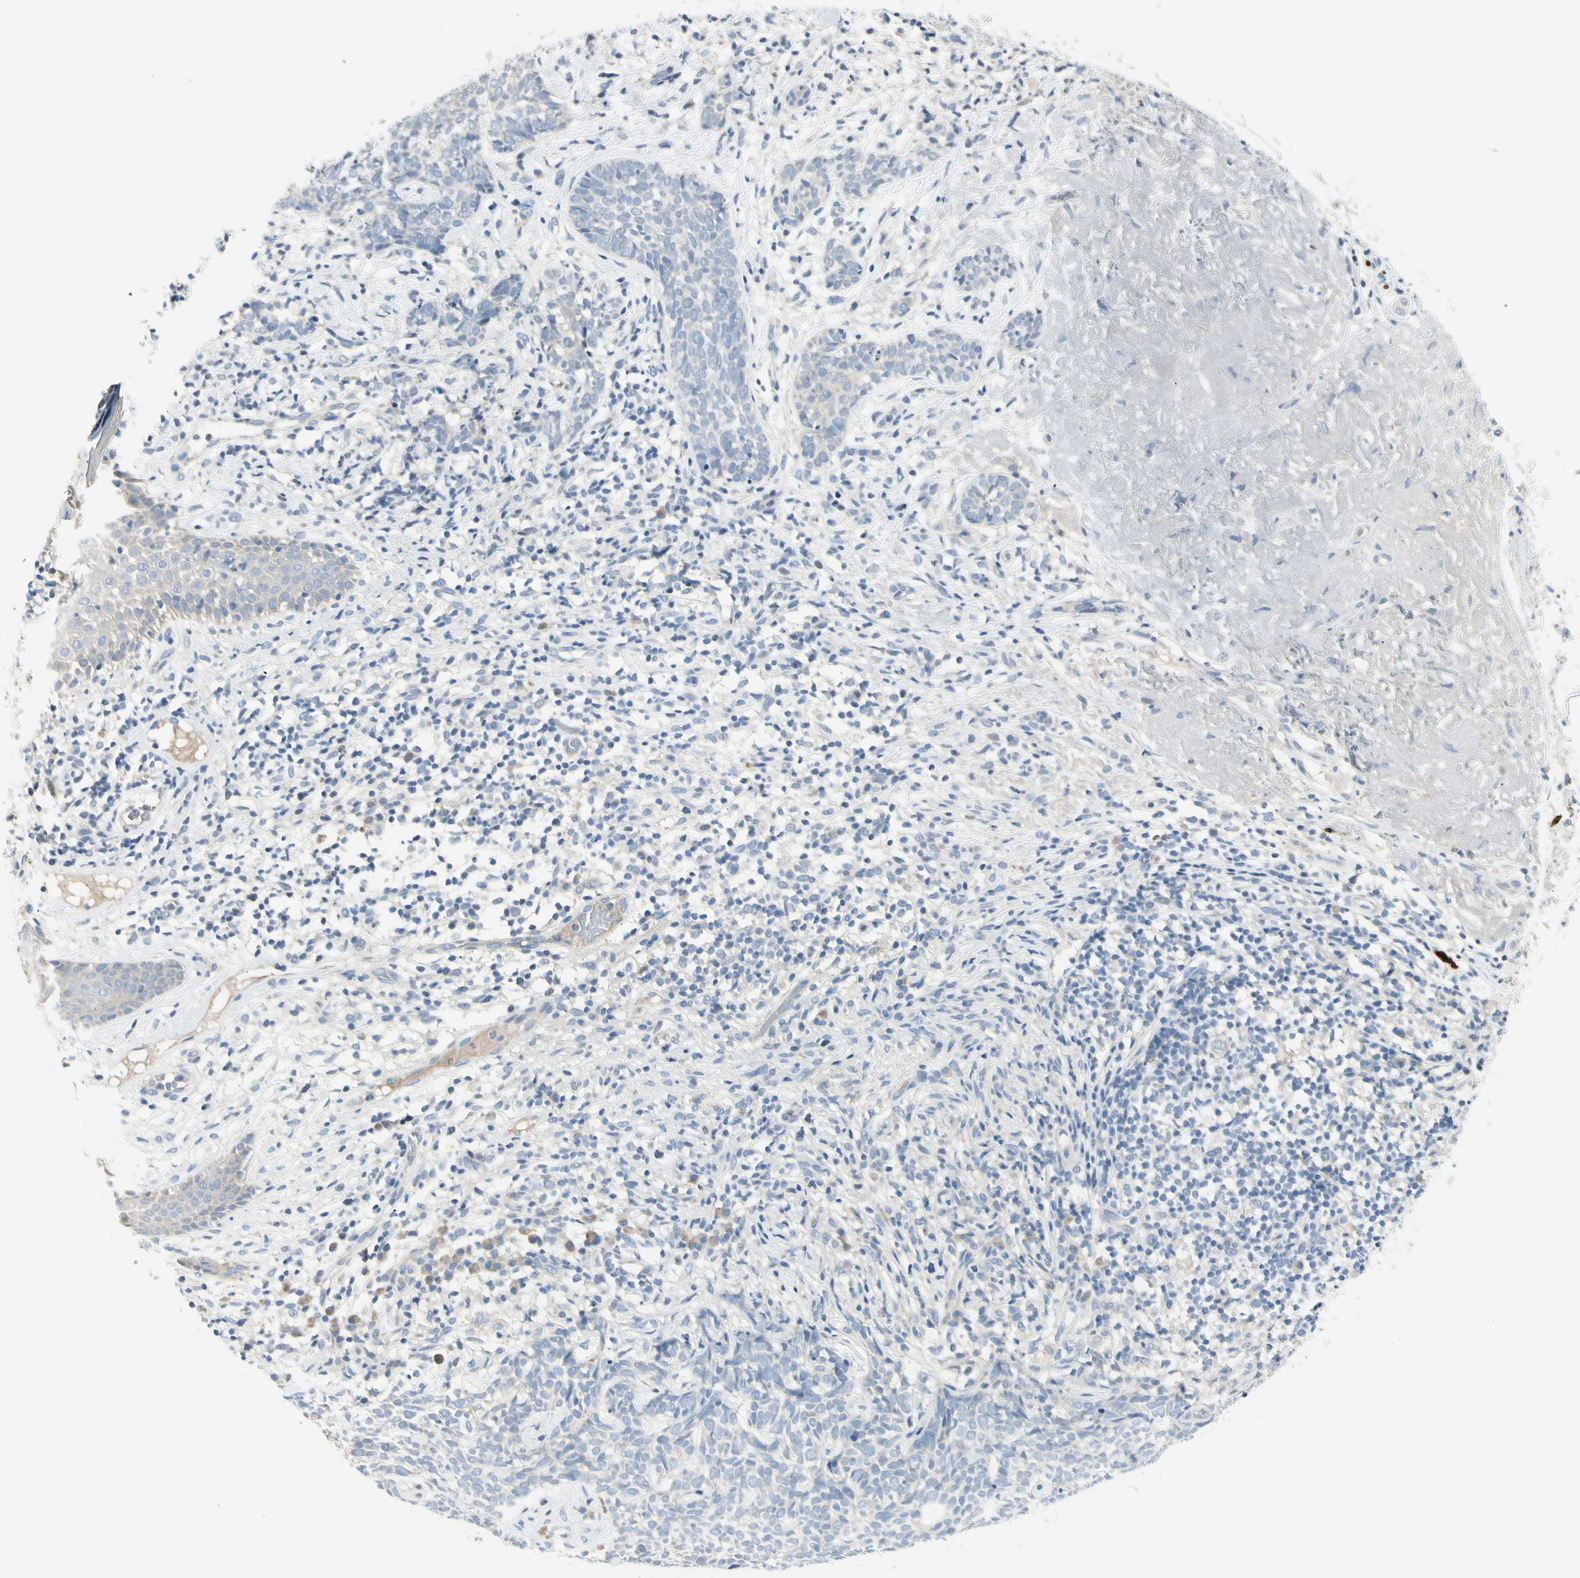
{"staining": {"intensity": "negative", "quantity": "none", "location": "none"}, "tissue": "skin cancer", "cell_type": "Tumor cells", "image_type": "cancer", "snomed": [{"axis": "morphology", "description": "Basal cell carcinoma"}, {"axis": "topography", "description": "Skin"}], "caption": "Skin cancer (basal cell carcinoma) was stained to show a protein in brown. There is no significant staining in tumor cells.", "gene": "CYP2E1", "patient": {"sex": "female", "age": 84}}